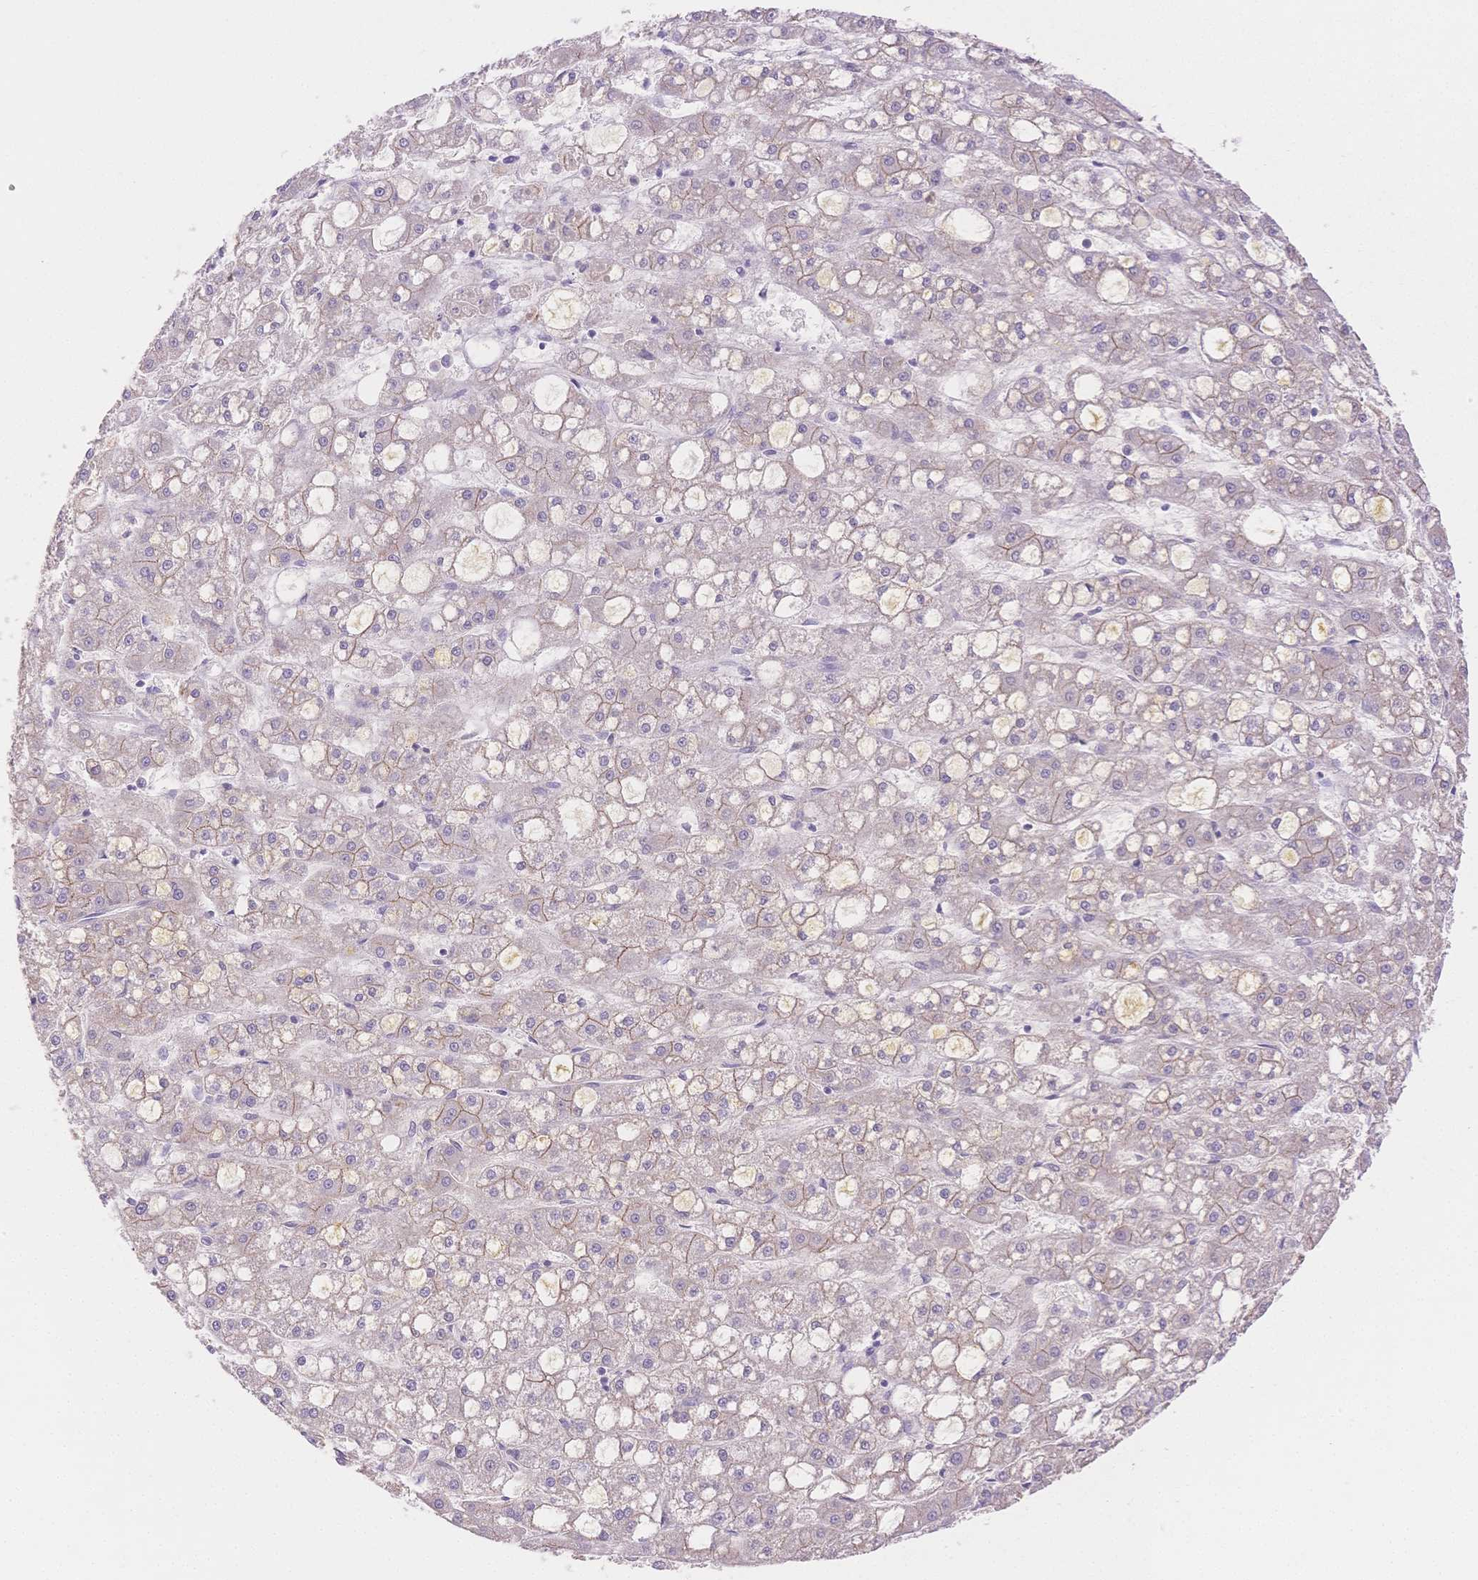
{"staining": {"intensity": "negative", "quantity": "none", "location": "none"}, "tissue": "liver cancer", "cell_type": "Tumor cells", "image_type": "cancer", "snomed": [{"axis": "morphology", "description": "Carcinoma, Hepatocellular, NOS"}, {"axis": "topography", "description": "Liver"}], "caption": "A histopathology image of liver cancer (hepatocellular carcinoma) stained for a protein demonstrates no brown staining in tumor cells. (Brightfield microscopy of DAB (3,3'-diaminobenzidine) IHC at high magnification).", "gene": "WDR54", "patient": {"sex": "male", "age": 67}}